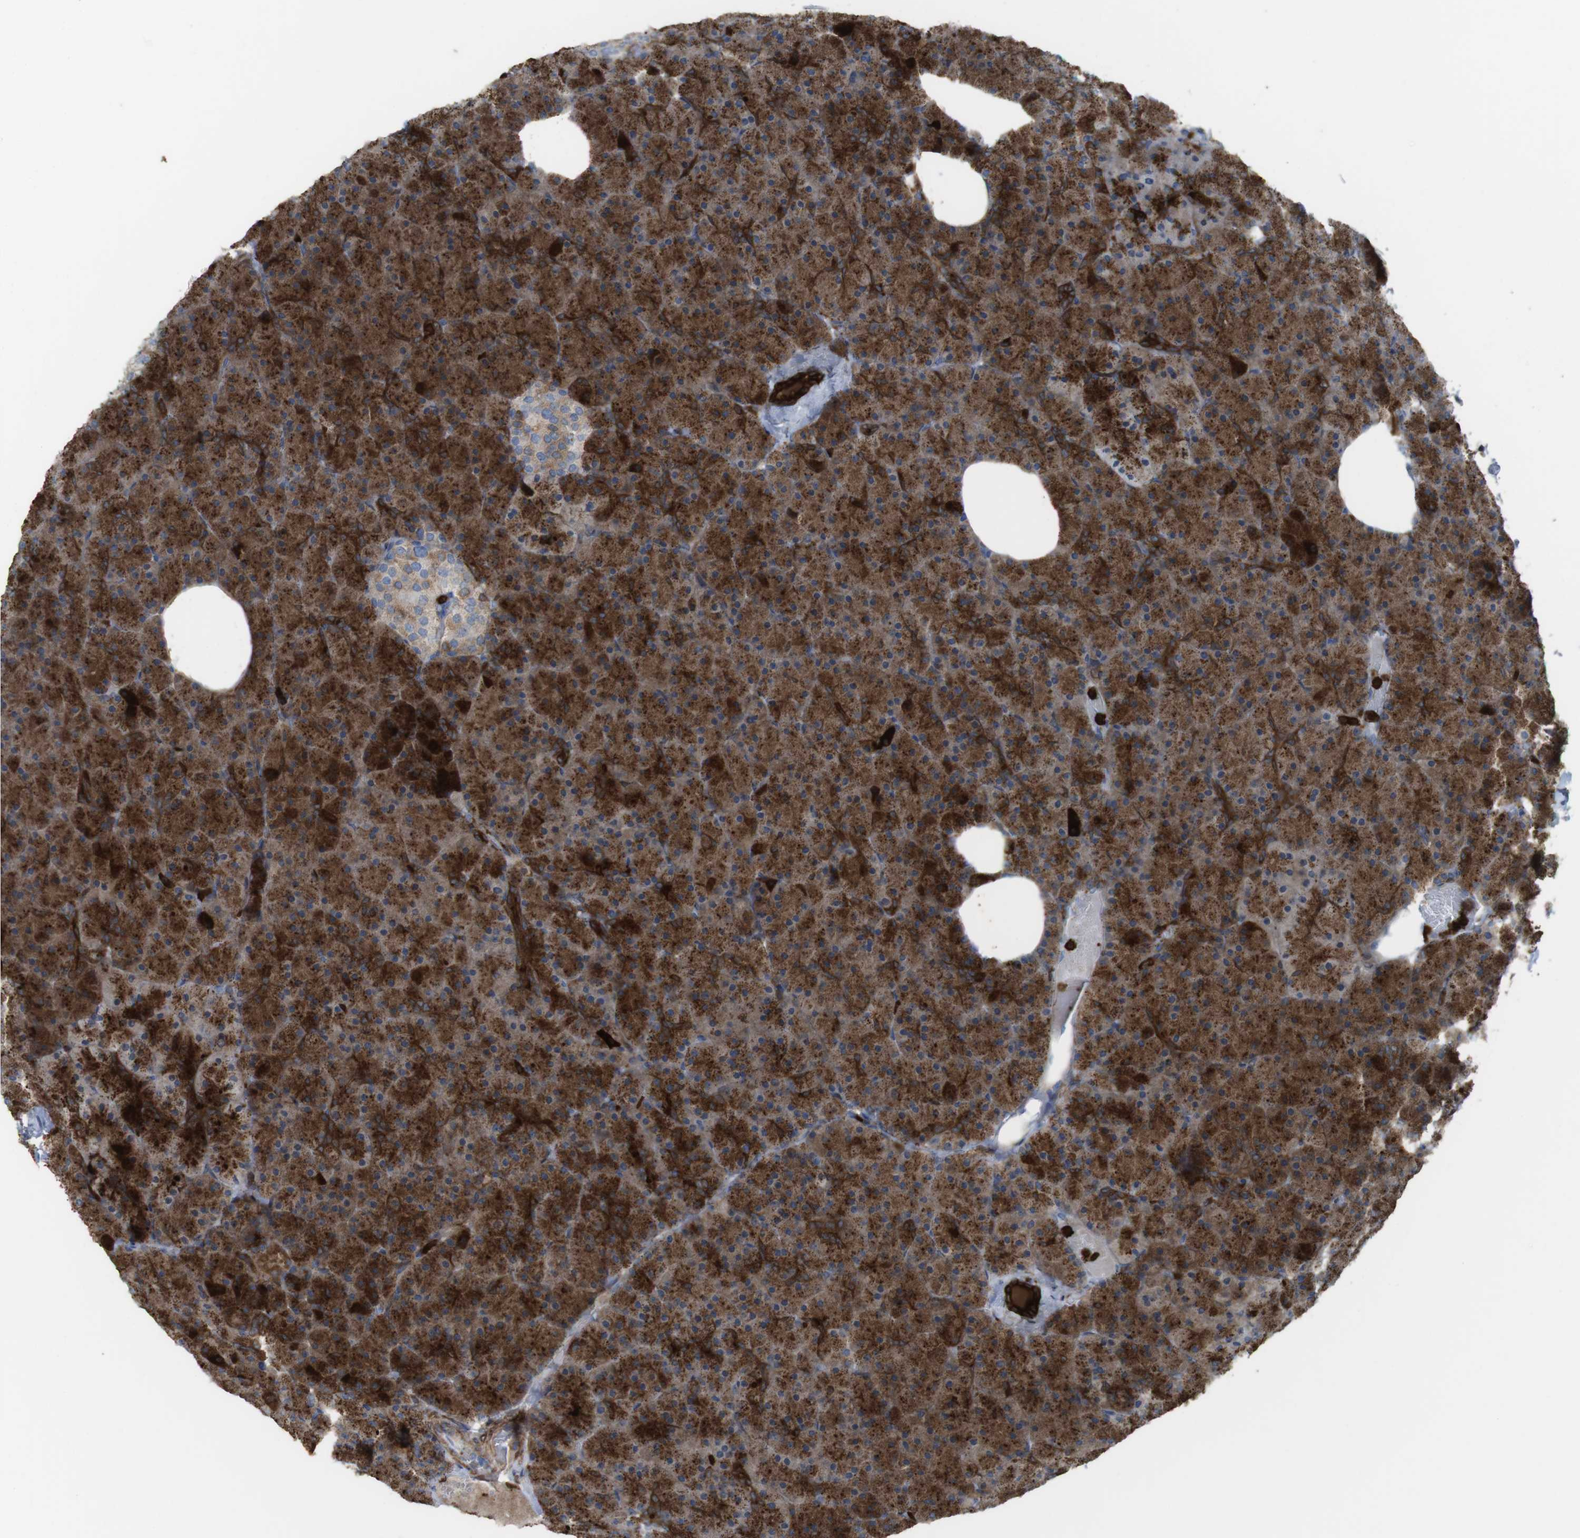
{"staining": {"intensity": "strong", "quantity": ">75%", "location": "cytoplasmic/membranous"}, "tissue": "pancreas", "cell_type": "Exocrine glandular cells", "image_type": "normal", "snomed": [{"axis": "morphology", "description": "Normal tissue, NOS"}, {"axis": "topography", "description": "Pancreas"}], "caption": "Protein analysis of benign pancreas exhibits strong cytoplasmic/membranous expression in approximately >75% of exocrine glandular cells. (brown staining indicates protein expression, while blue staining denotes nuclei).", "gene": "PRKCD", "patient": {"sex": "female", "age": 35}}